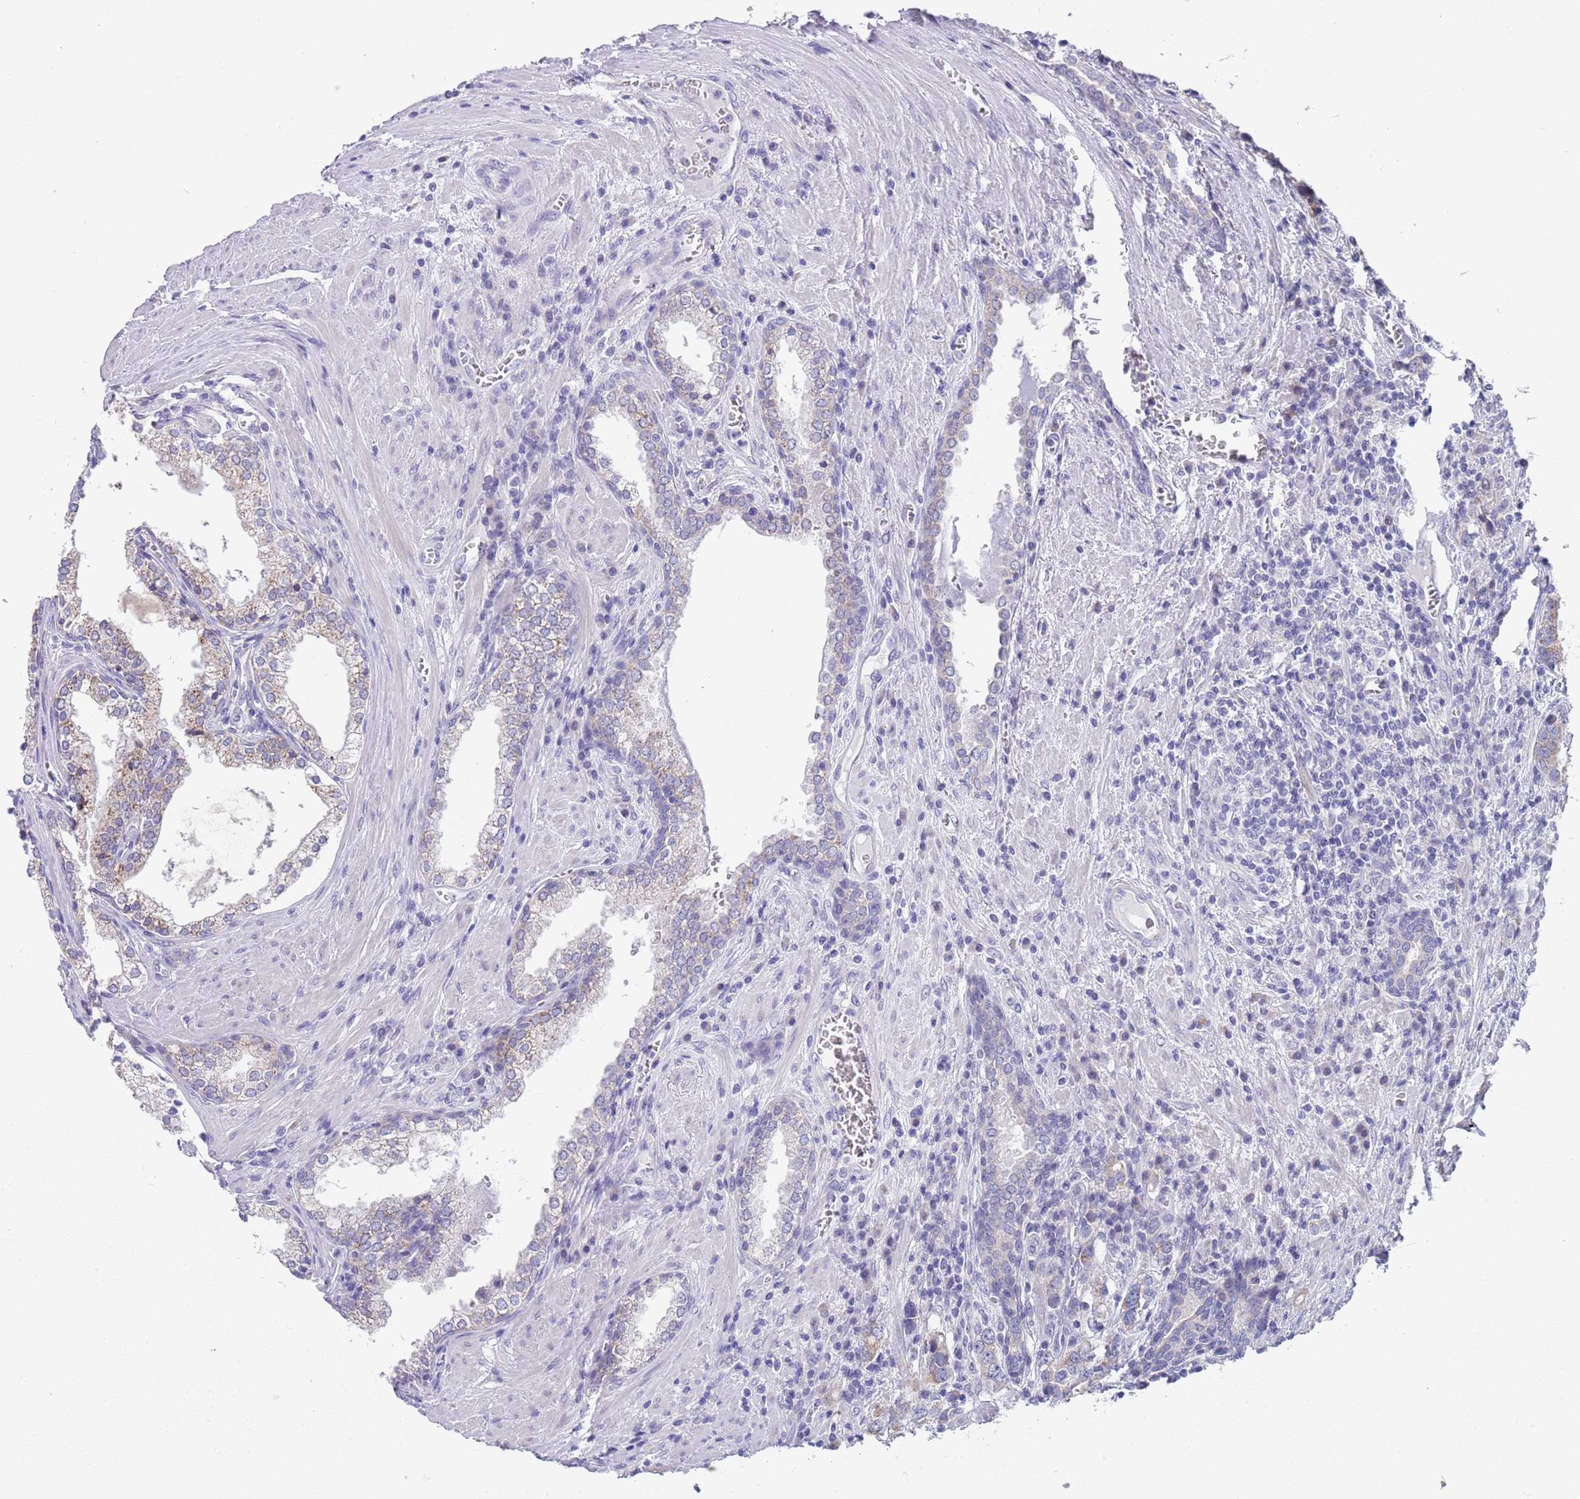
{"staining": {"intensity": "moderate", "quantity": "25%-75%", "location": "cytoplasmic/membranous"}, "tissue": "prostate cancer", "cell_type": "Tumor cells", "image_type": "cancer", "snomed": [{"axis": "morphology", "description": "Adenocarcinoma, High grade"}, {"axis": "topography", "description": "Prostate"}], "caption": "Immunohistochemical staining of prostate cancer shows moderate cytoplasmic/membranous protein expression in approximately 25%-75% of tumor cells.", "gene": "SPIRE2", "patient": {"sex": "male", "age": 71}}